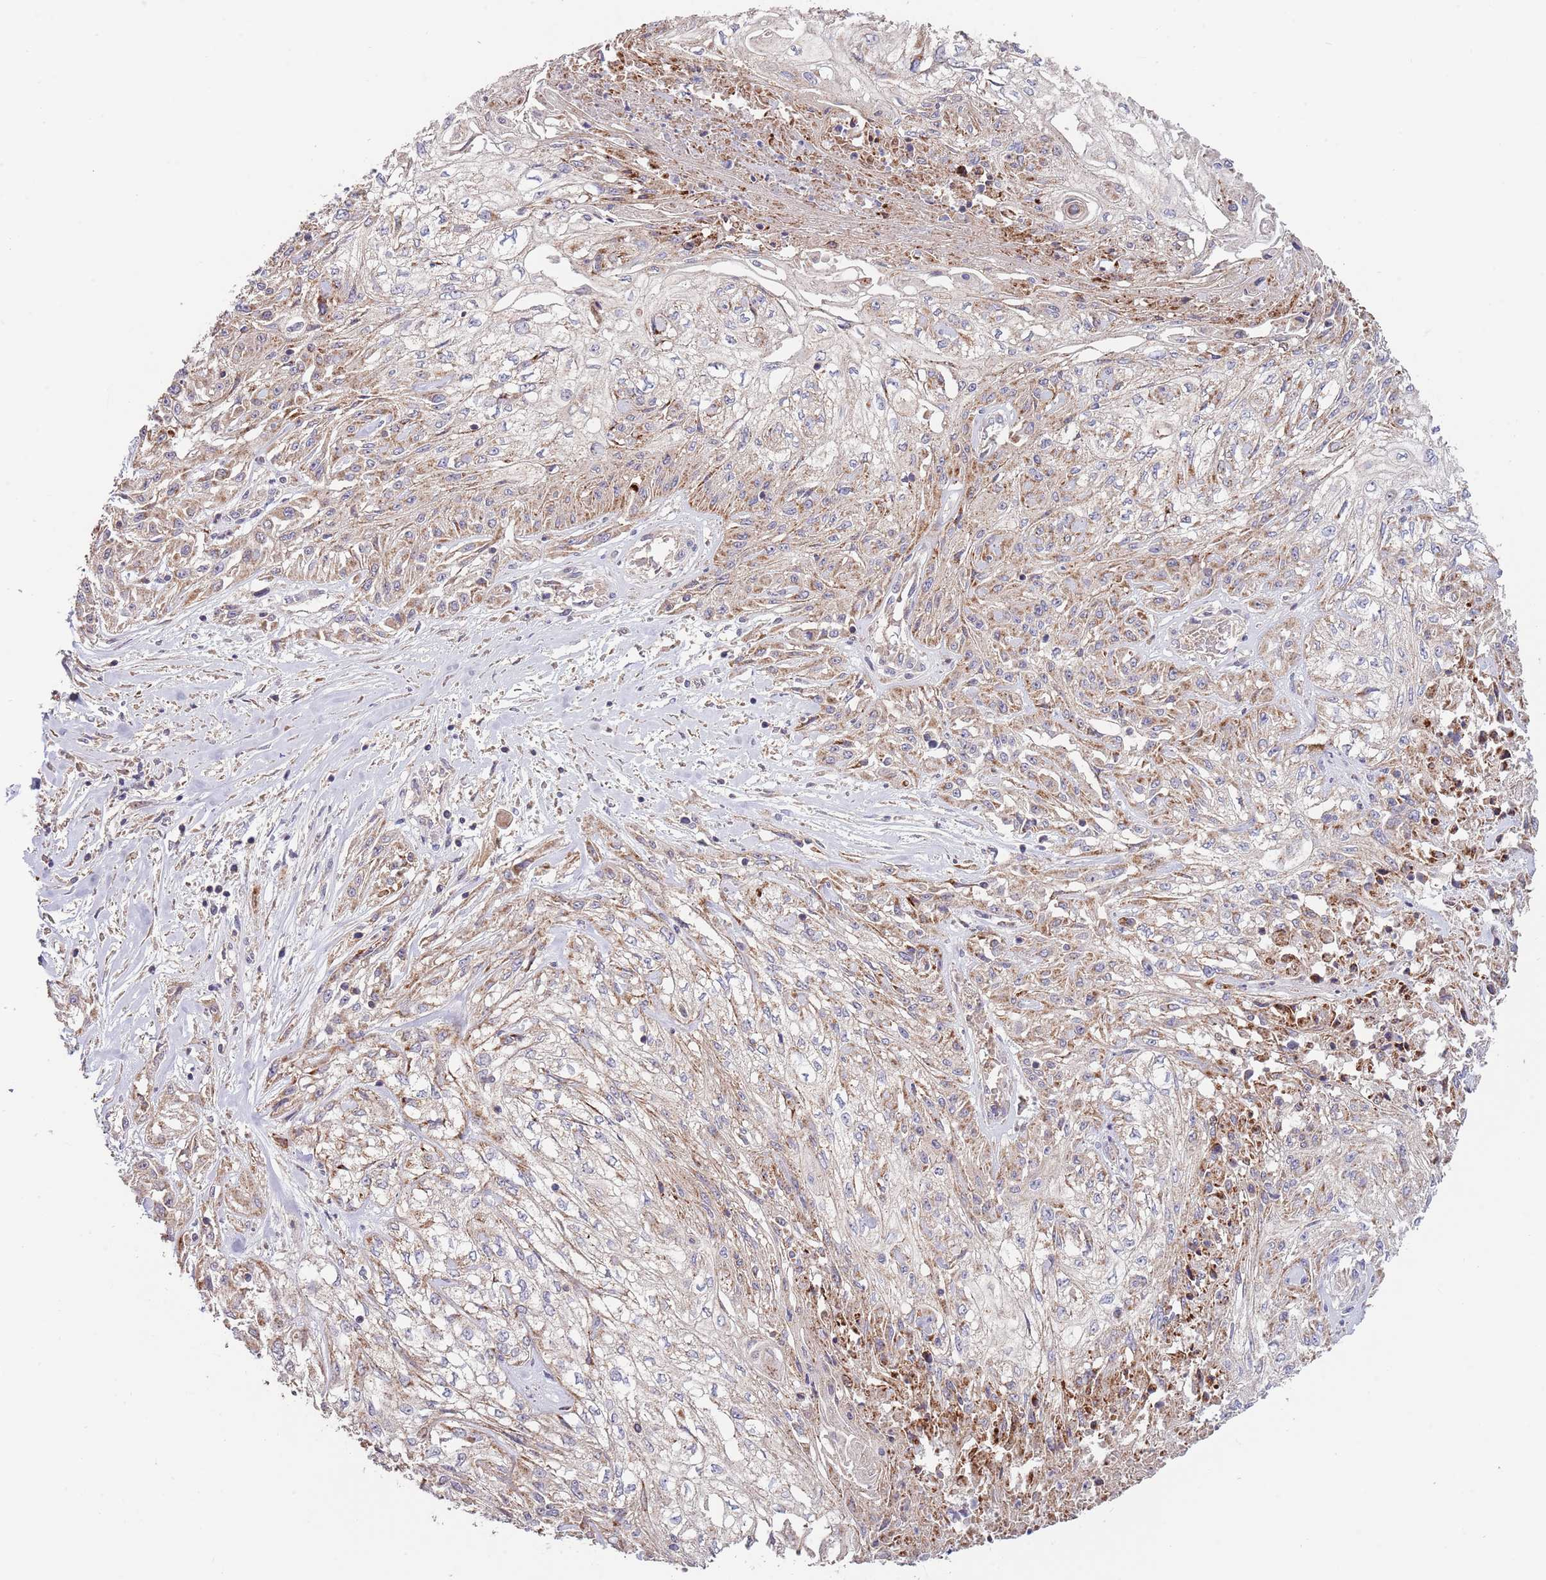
{"staining": {"intensity": "weak", "quantity": "25%-75%", "location": "cytoplasmic/membranous"}, "tissue": "skin cancer", "cell_type": "Tumor cells", "image_type": "cancer", "snomed": [{"axis": "morphology", "description": "Squamous cell carcinoma, NOS"}, {"axis": "morphology", "description": "Squamous cell carcinoma, metastatic, NOS"}, {"axis": "topography", "description": "Skin"}, {"axis": "topography", "description": "Lymph node"}], "caption": "IHC histopathology image of neoplastic tissue: human skin cancer stained using immunohistochemistry (IHC) exhibits low levels of weak protein expression localized specifically in the cytoplasmic/membranous of tumor cells, appearing as a cytoplasmic/membranous brown color.", "gene": "ABCC10", "patient": {"sex": "male", "age": 75}}